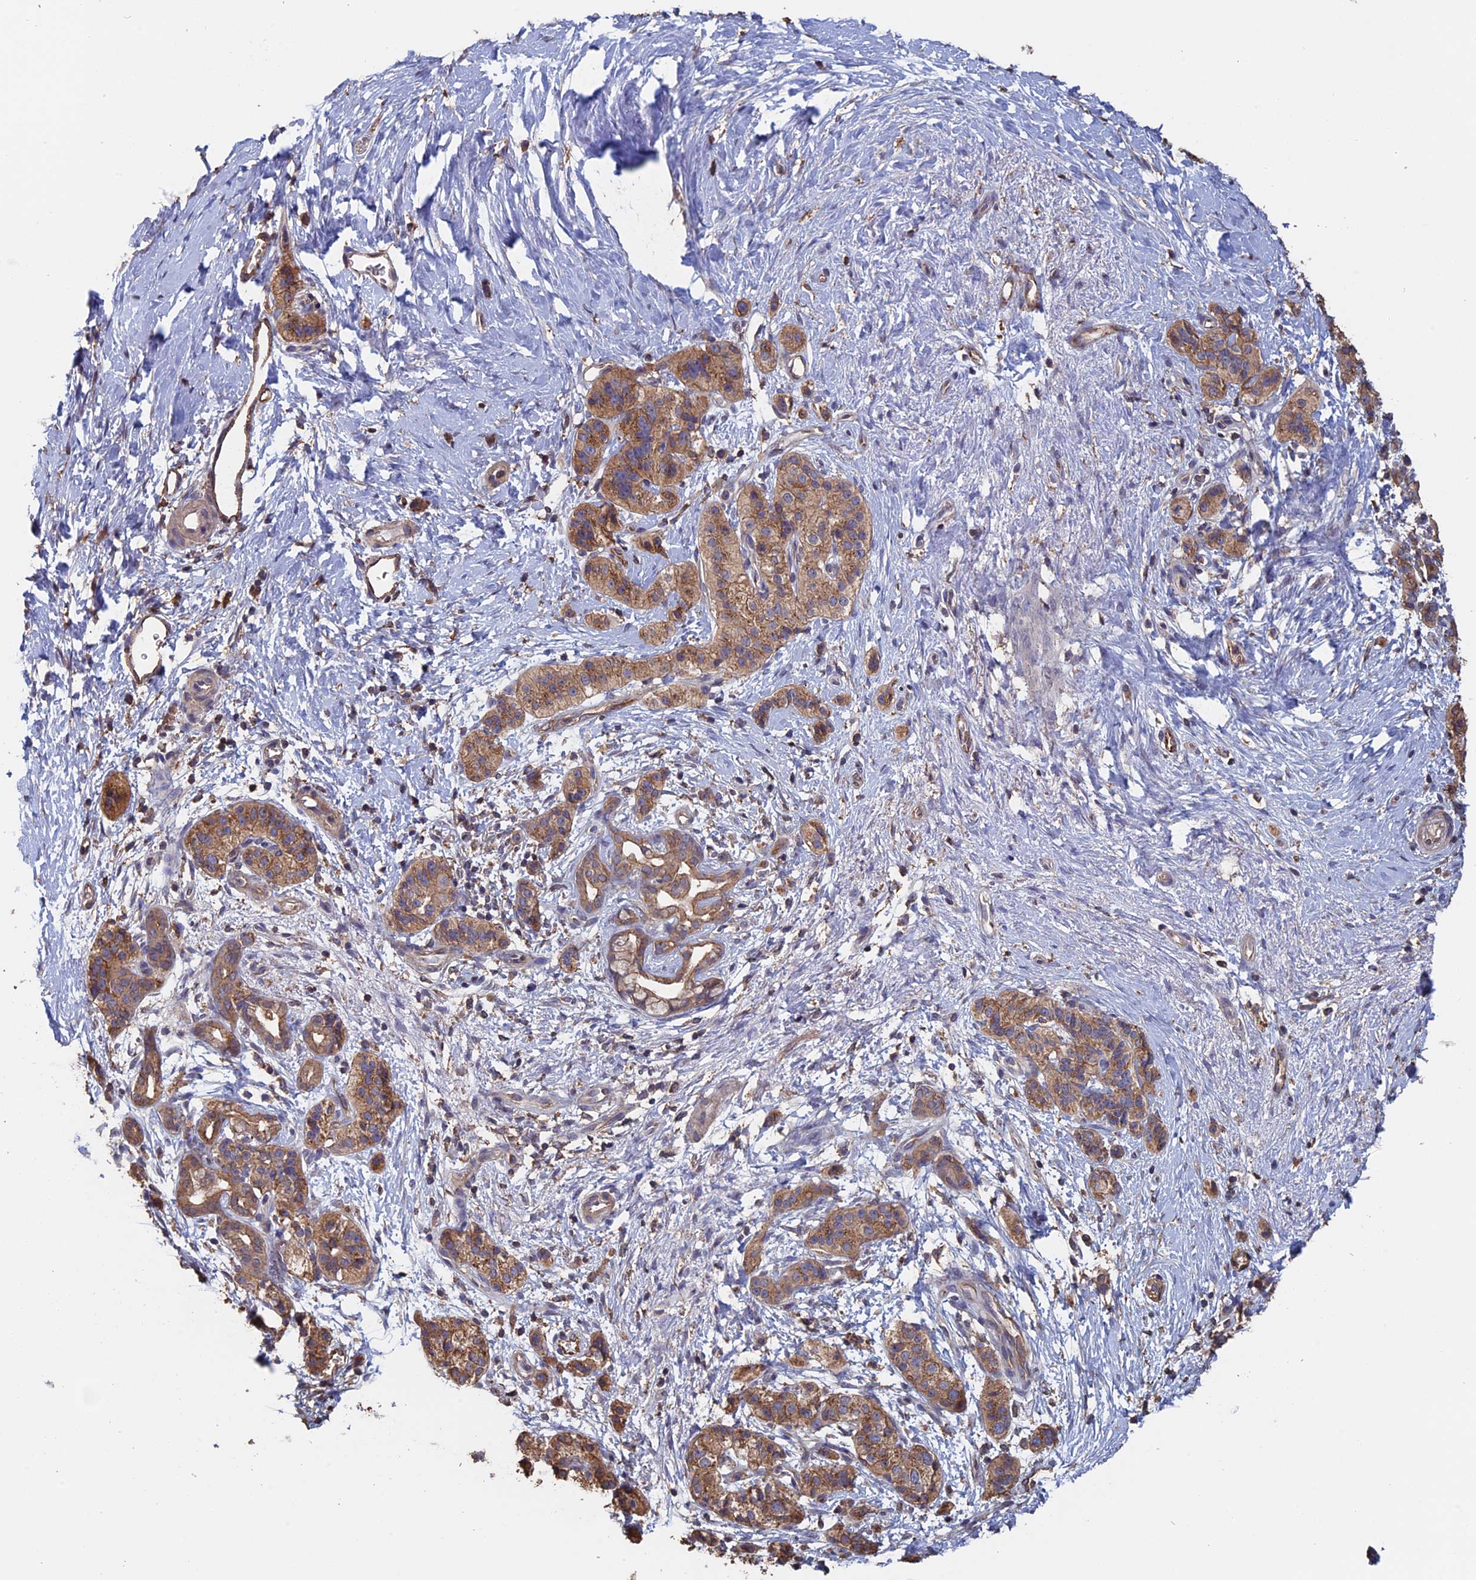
{"staining": {"intensity": "moderate", "quantity": ">75%", "location": "cytoplasmic/membranous"}, "tissue": "pancreatic cancer", "cell_type": "Tumor cells", "image_type": "cancer", "snomed": [{"axis": "morphology", "description": "Adenocarcinoma, NOS"}, {"axis": "topography", "description": "Pancreas"}], "caption": "Protein positivity by immunohistochemistry (IHC) displays moderate cytoplasmic/membranous staining in approximately >75% of tumor cells in adenocarcinoma (pancreatic).", "gene": "PIGQ", "patient": {"sex": "male", "age": 50}}